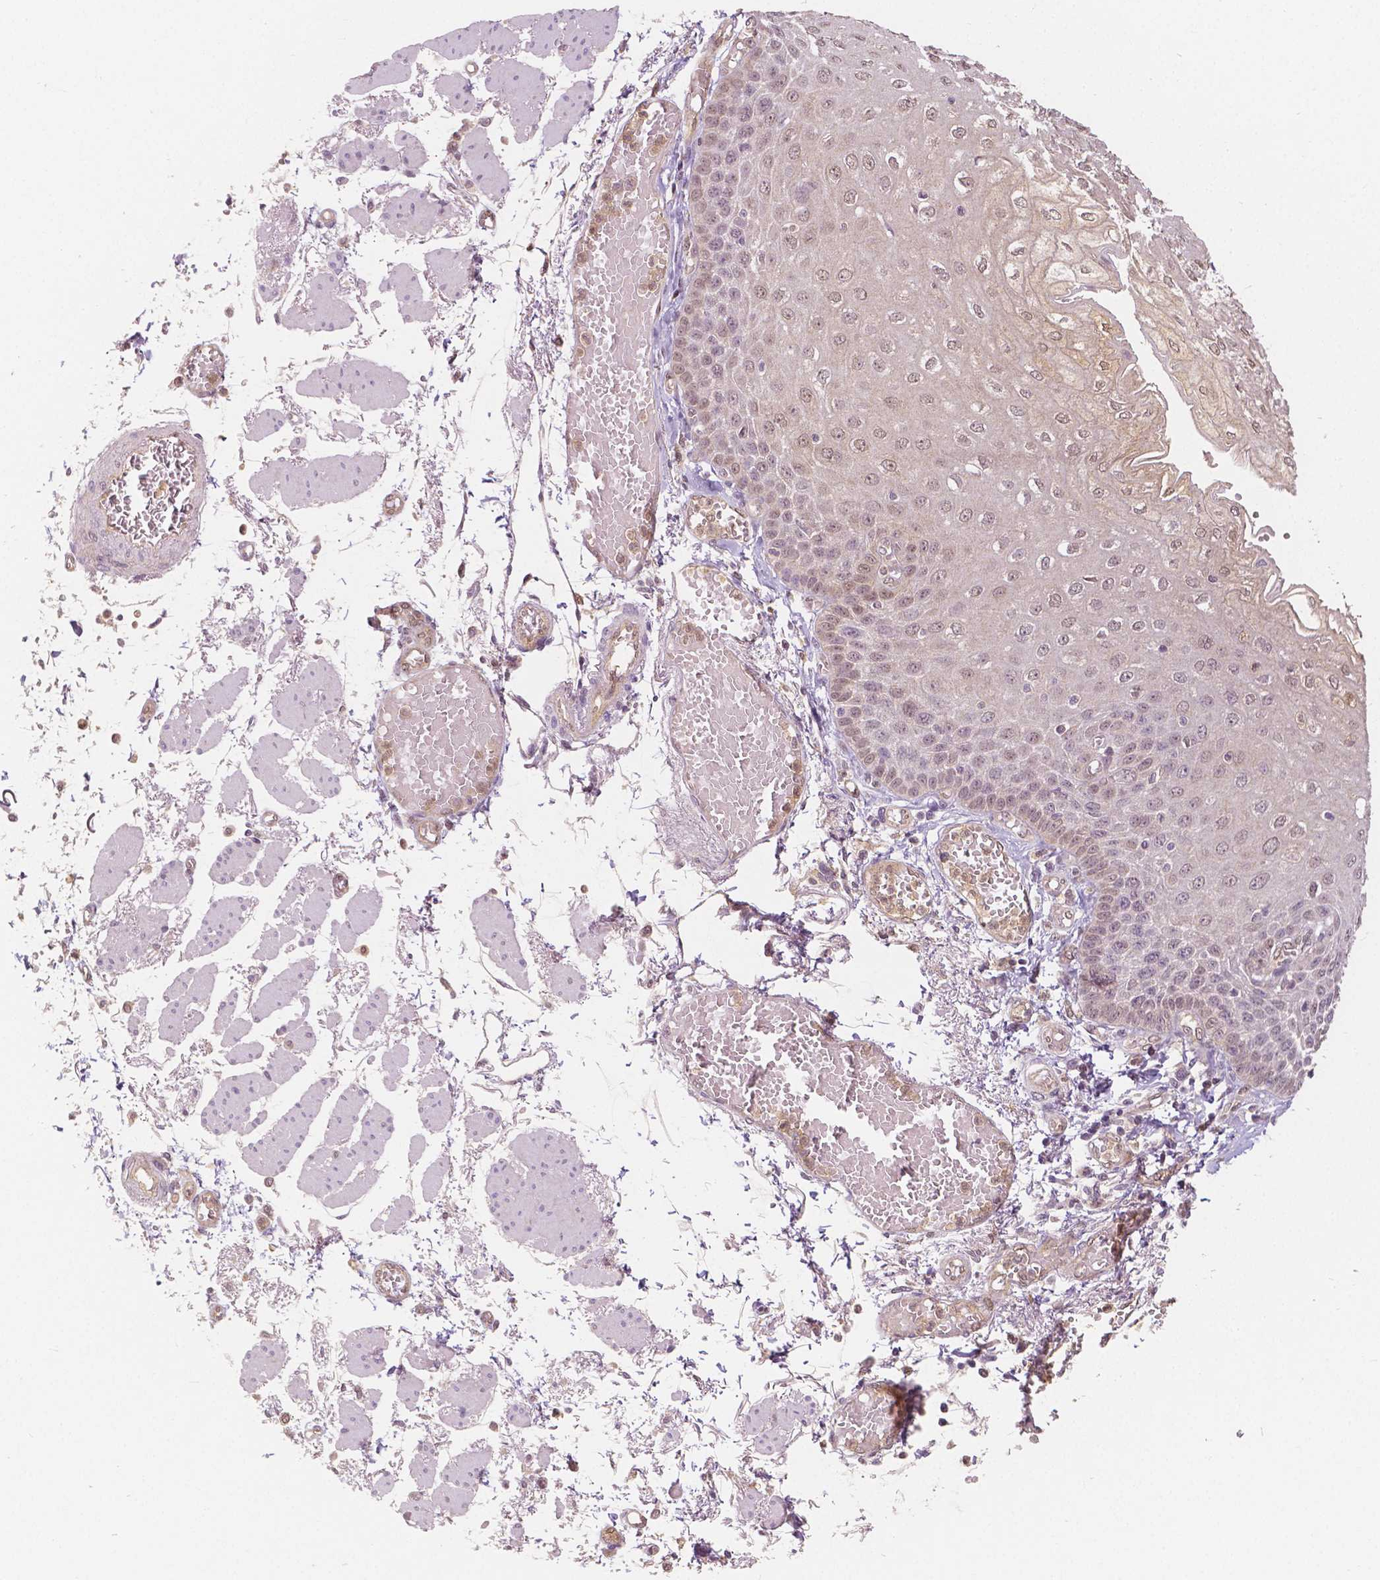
{"staining": {"intensity": "moderate", "quantity": "25%-75%", "location": "nuclear"}, "tissue": "esophagus", "cell_type": "Squamous epithelial cells", "image_type": "normal", "snomed": [{"axis": "morphology", "description": "Normal tissue, NOS"}, {"axis": "morphology", "description": "Adenocarcinoma, NOS"}, {"axis": "topography", "description": "Esophagus"}], "caption": "This image demonstrates immunohistochemistry (IHC) staining of unremarkable esophagus, with medium moderate nuclear positivity in approximately 25%-75% of squamous epithelial cells.", "gene": "NAPRT", "patient": {"sex": "male", "age": 81}}